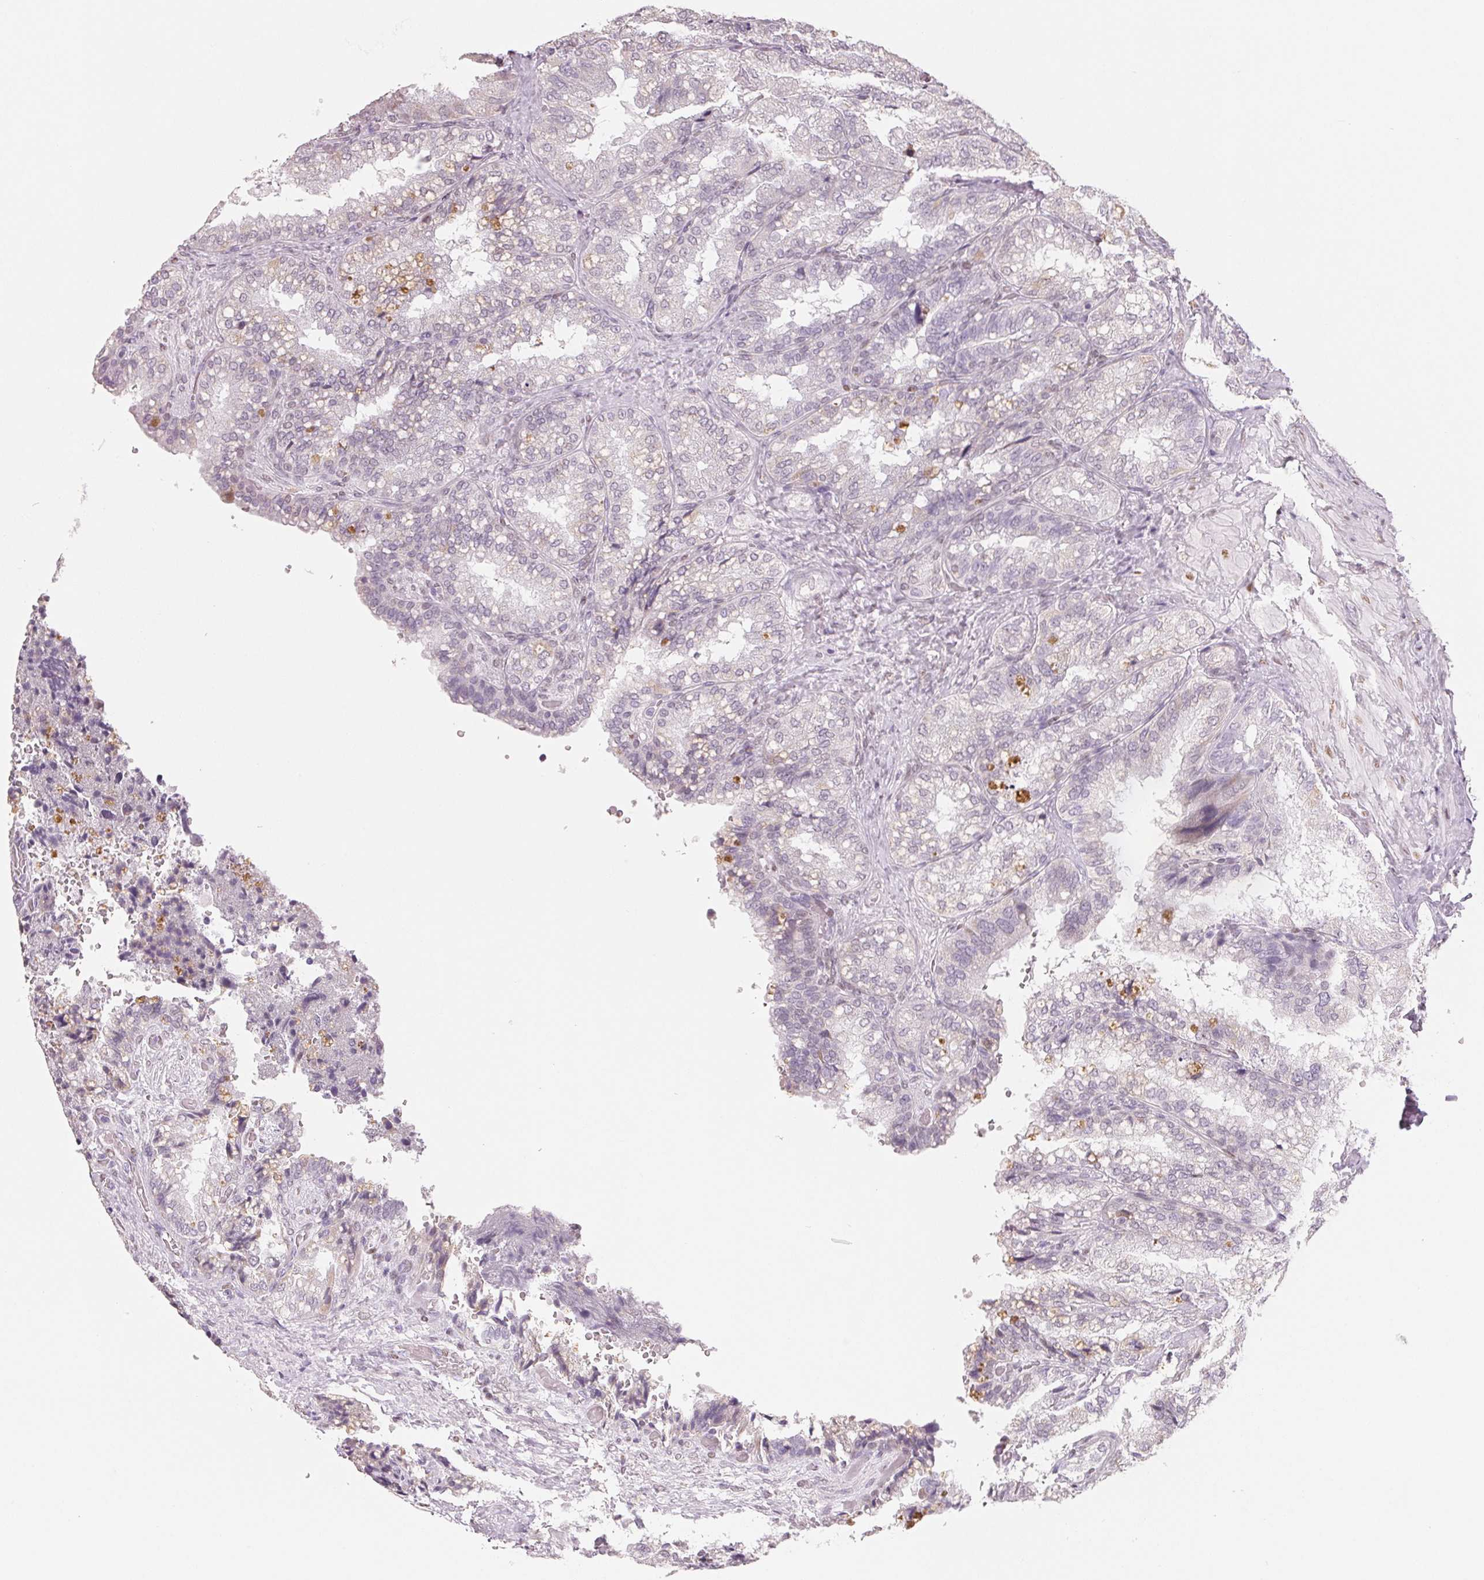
{"staining": {"intensity": "negative", "quantity": "none", "location": "none"}, "tissue": "seminal vesicle", "cell_type": "Glandular cells", "image_type": "normal", "snomed": [{"axis": "morphology", "description": "Normal tissue, NOS"}, {"axis": "topography", "description": "Seminal veicle"}], "caption": "The image demonstrates no significant staining in glandular cells of seminal vesicle. (Brightfield microscopy of DAB IHC at high magnification).", "gene": "SMARCD3", "patient": {"sex": "male", "age": 57}}